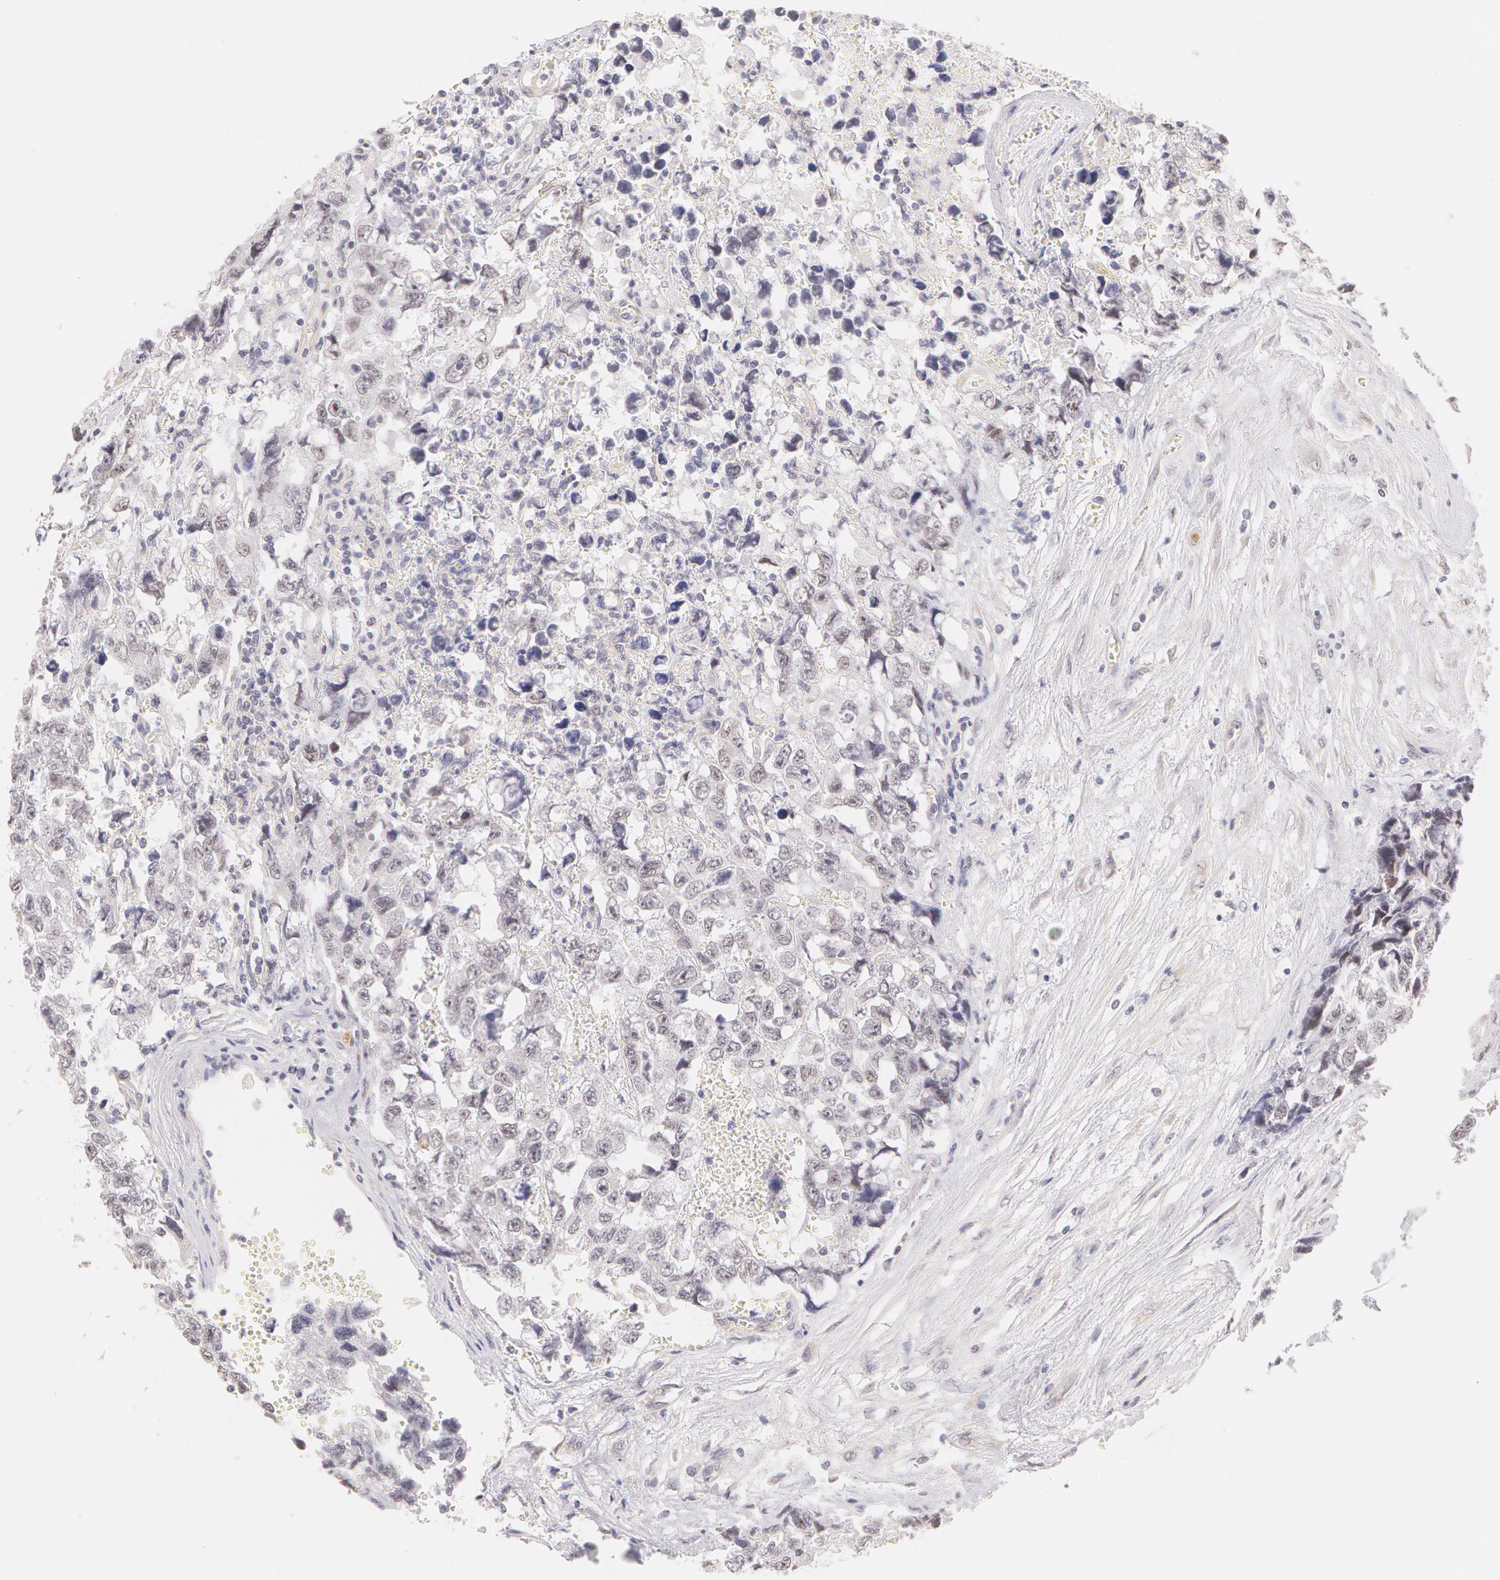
{"staining": {"intensity": "negative", "quantity": "none", "location": "none"}, "tissue": "testis cancer", "cell_type": "Tumor cells", "image_type": "cancer", "snomed": [{"axis": "morphology", "description": "Carcinoma, Embryonal, NOS"}, {"axis": "topography", "description": "Testis"}], "caption": "A high-resolution histopathology image shows IHC staining of embryonal carcinoma (testis), which reveals no significant positivity in tumor cells.", "gene": "ZNF597", "patient": {"sex": "male", "age": 31}}